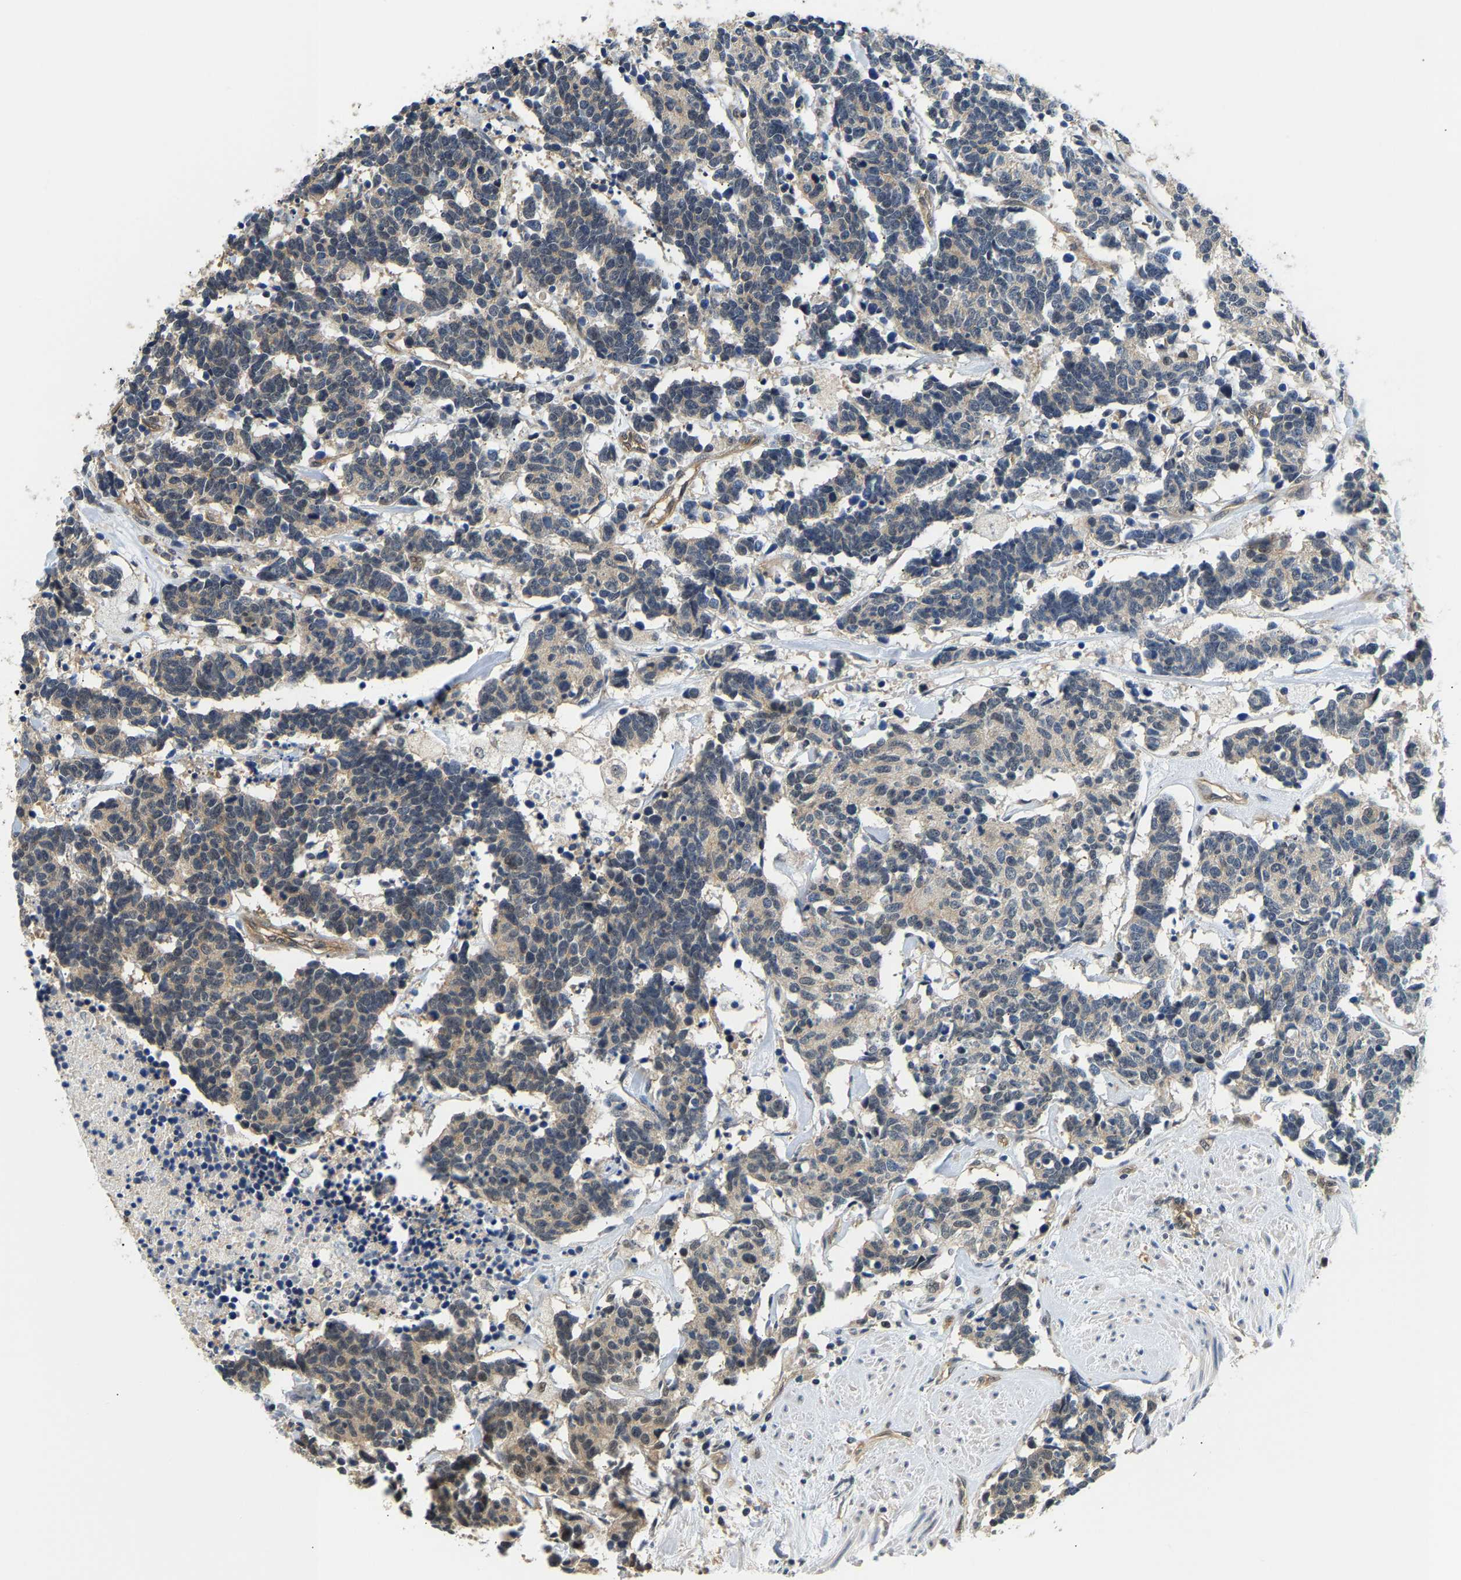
{"staining": {"intensity": "weak", "quantity": "25%-75%", "location": "cytoplasmic/membranous"}, "tissue": "carcinoid", "cell_type": "Tumor cells", "image_type": "cancer", "snomed": [{"axis": "morphology", "description": "Carcinoma, NOS"}, {"axis": "morphology", "description": "Carcinoid, malignant, NOS"}, {"axis": "topography", "description": "Urinary bladder"}], "caption": "Protein staining by IHC reveals weak cytoplasmic/membranous staining in about 25%-75% of tumor cells in carcinoma. The staining was performed using DAB, with brown indicating positive protein expression. Nuclei are stained blue with hematoxylin.", "gene": "ARHGEF12", "patient": {"sex": "male", "age": 57}}